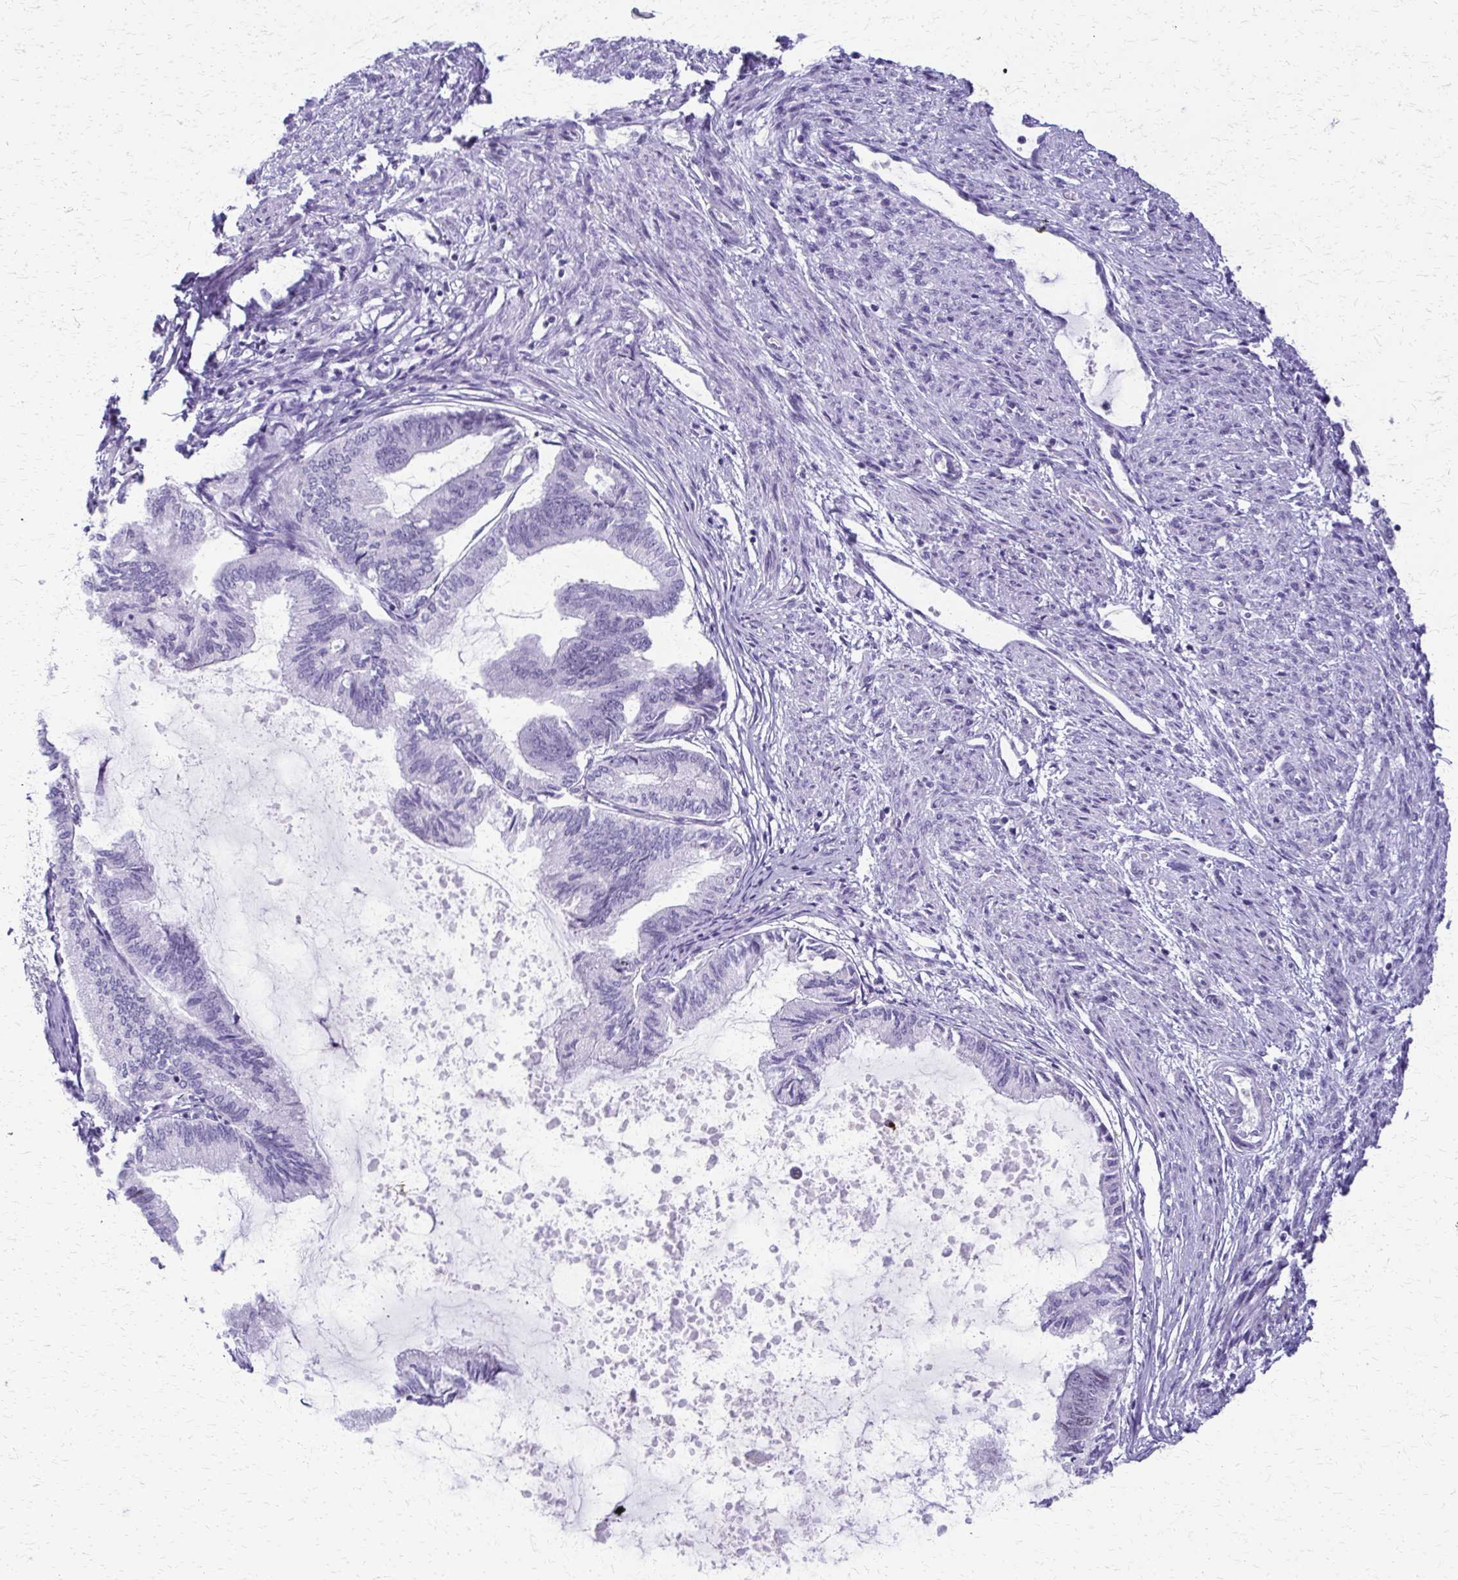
{"staining": {"intensity": "negative", "quantity": "none", "location": "none"}, "tissue": "endometrial cancer", "cell_type": "Tumor cells", "image_type": "cancer", "snomed": [{"axis": "morphology", "description": "Adenocarcinoma, NOS"}, {"axis": "topography", "description": "Endometrium"}], "caption": "Immunohistochemical staining of human endometrial adenocarcinoma exhibits no significant staining in tumor cells.", "gene": "FAM162B", "patient": {"sex": "female", "age": 86}}